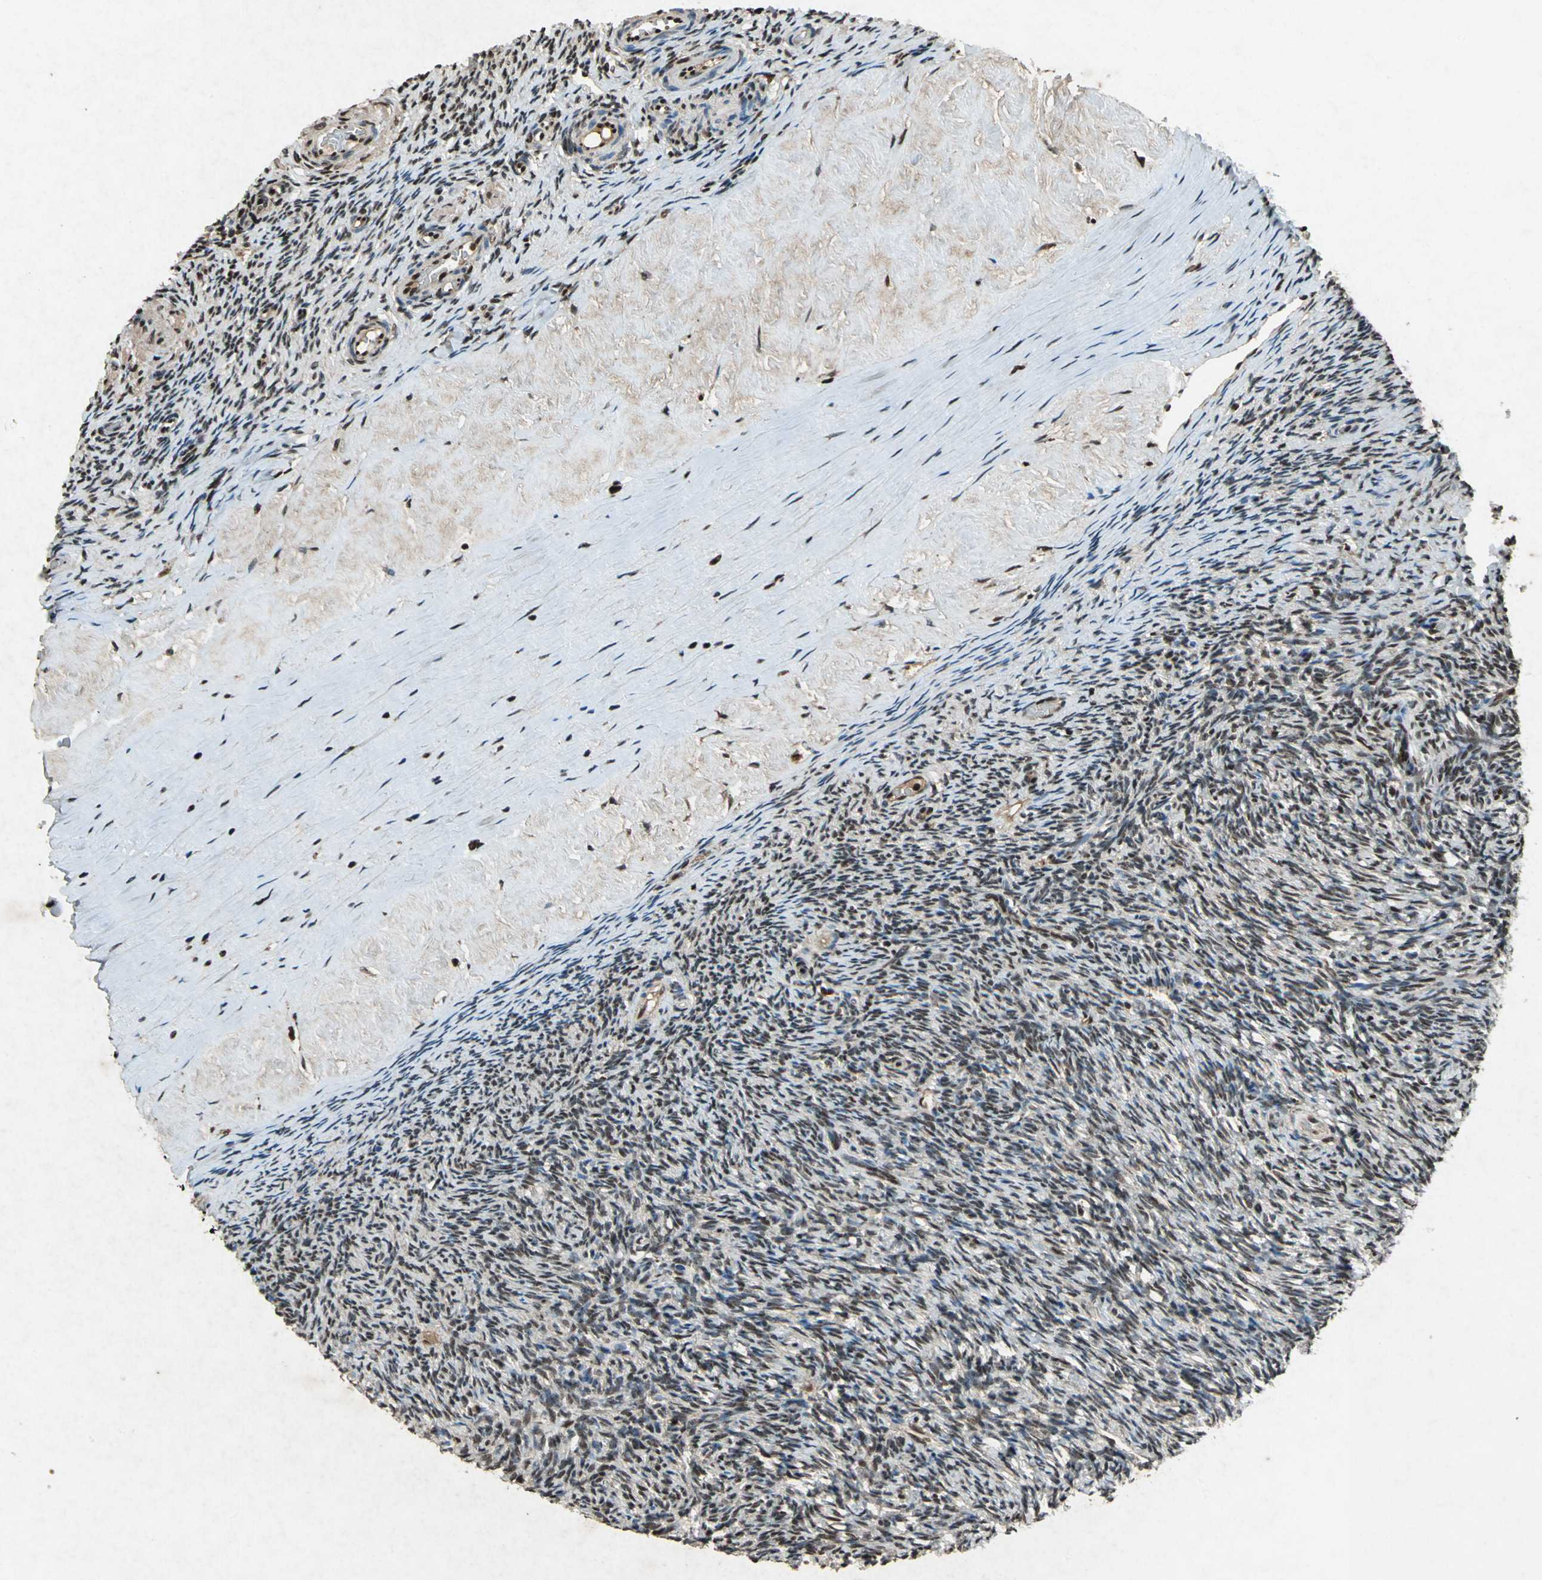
{"staining": {"intensity": "moderate", "quantity": ">75%", "location": "cytoplasmic/membranous,nuclear"}, "tissue": "ovary", "cell_type": "Ovarian stroma cells", "image_type": "normal", "snomed": [{"axis": "morphology", "description": "Normal tissue, NOS"}, {"axis": "topography", "description": "Ovary"}], "caption": "This is an image of immunohistochemistry staining of benign ovary, which shows moderate positivity in the cytoplasmic/membranous,nuclear of ovarian stroma cells.", "gene": "ANP32A", "patient": {"sex": "female", "age": 60}}